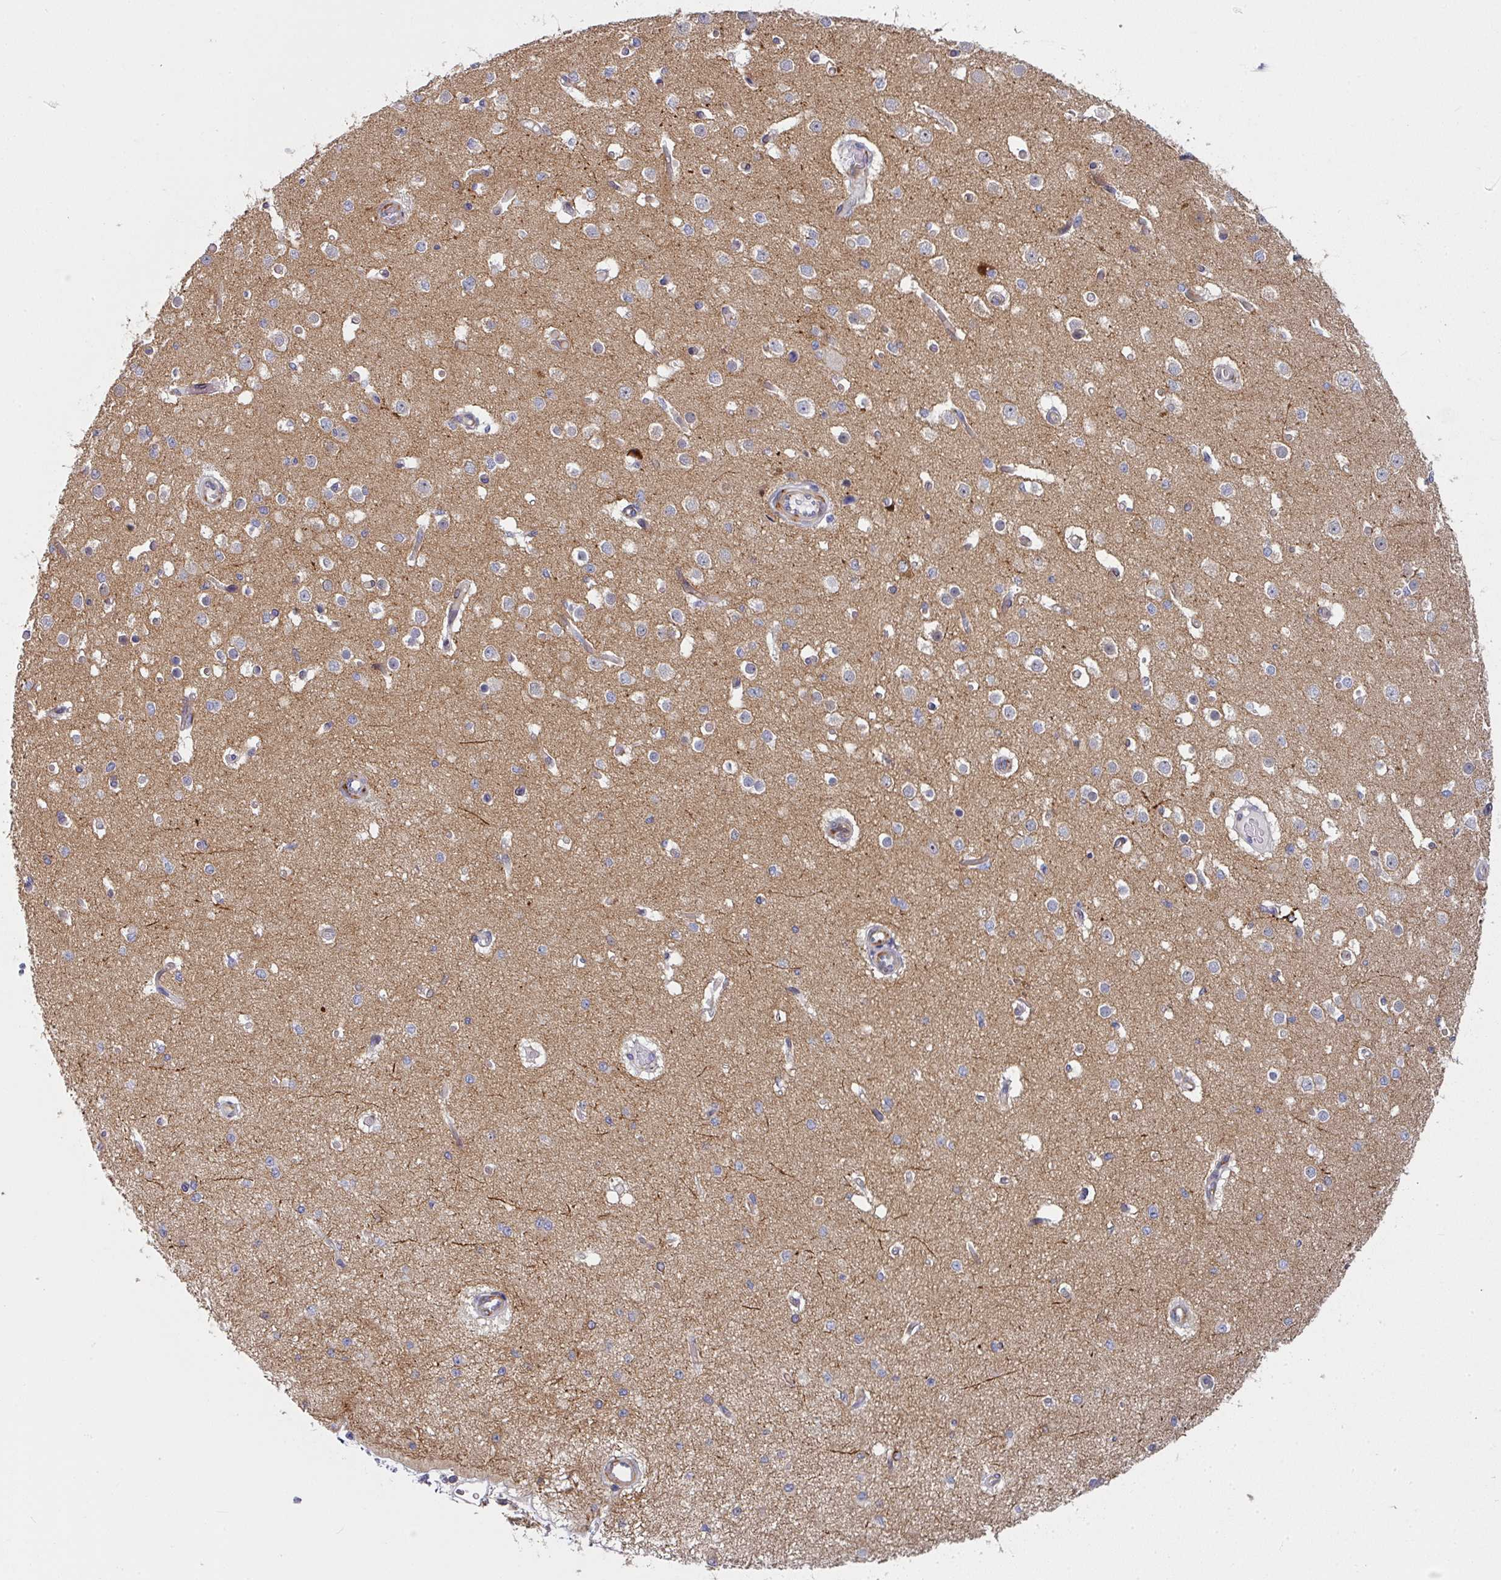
{"staining": {"intensity": "negative", "quantity": "none", "location": "none"}, "tissue": "cerebral cortex", "cell_type": "Endothelial cells", "image_type": "normal", "snomed": [{"axis": "morphology", "description": "Normal tissue, NOS"}, {"axis": "morphology", "description": "Inflammation, NOS"}, {"axis": "topography", "description": "Cerebral cortex"}], "caption": "Histopathology image shows no significant protein staining in endothelial cells of normal cerebral cortex. The staining was performed using DAB to visualize the protein expression in brown, while the nuclei were stained in blue with hematoxylin (Magnification: 20x).", "gene": "BEND5", "patient": {"sex": "male", "age": 6}}